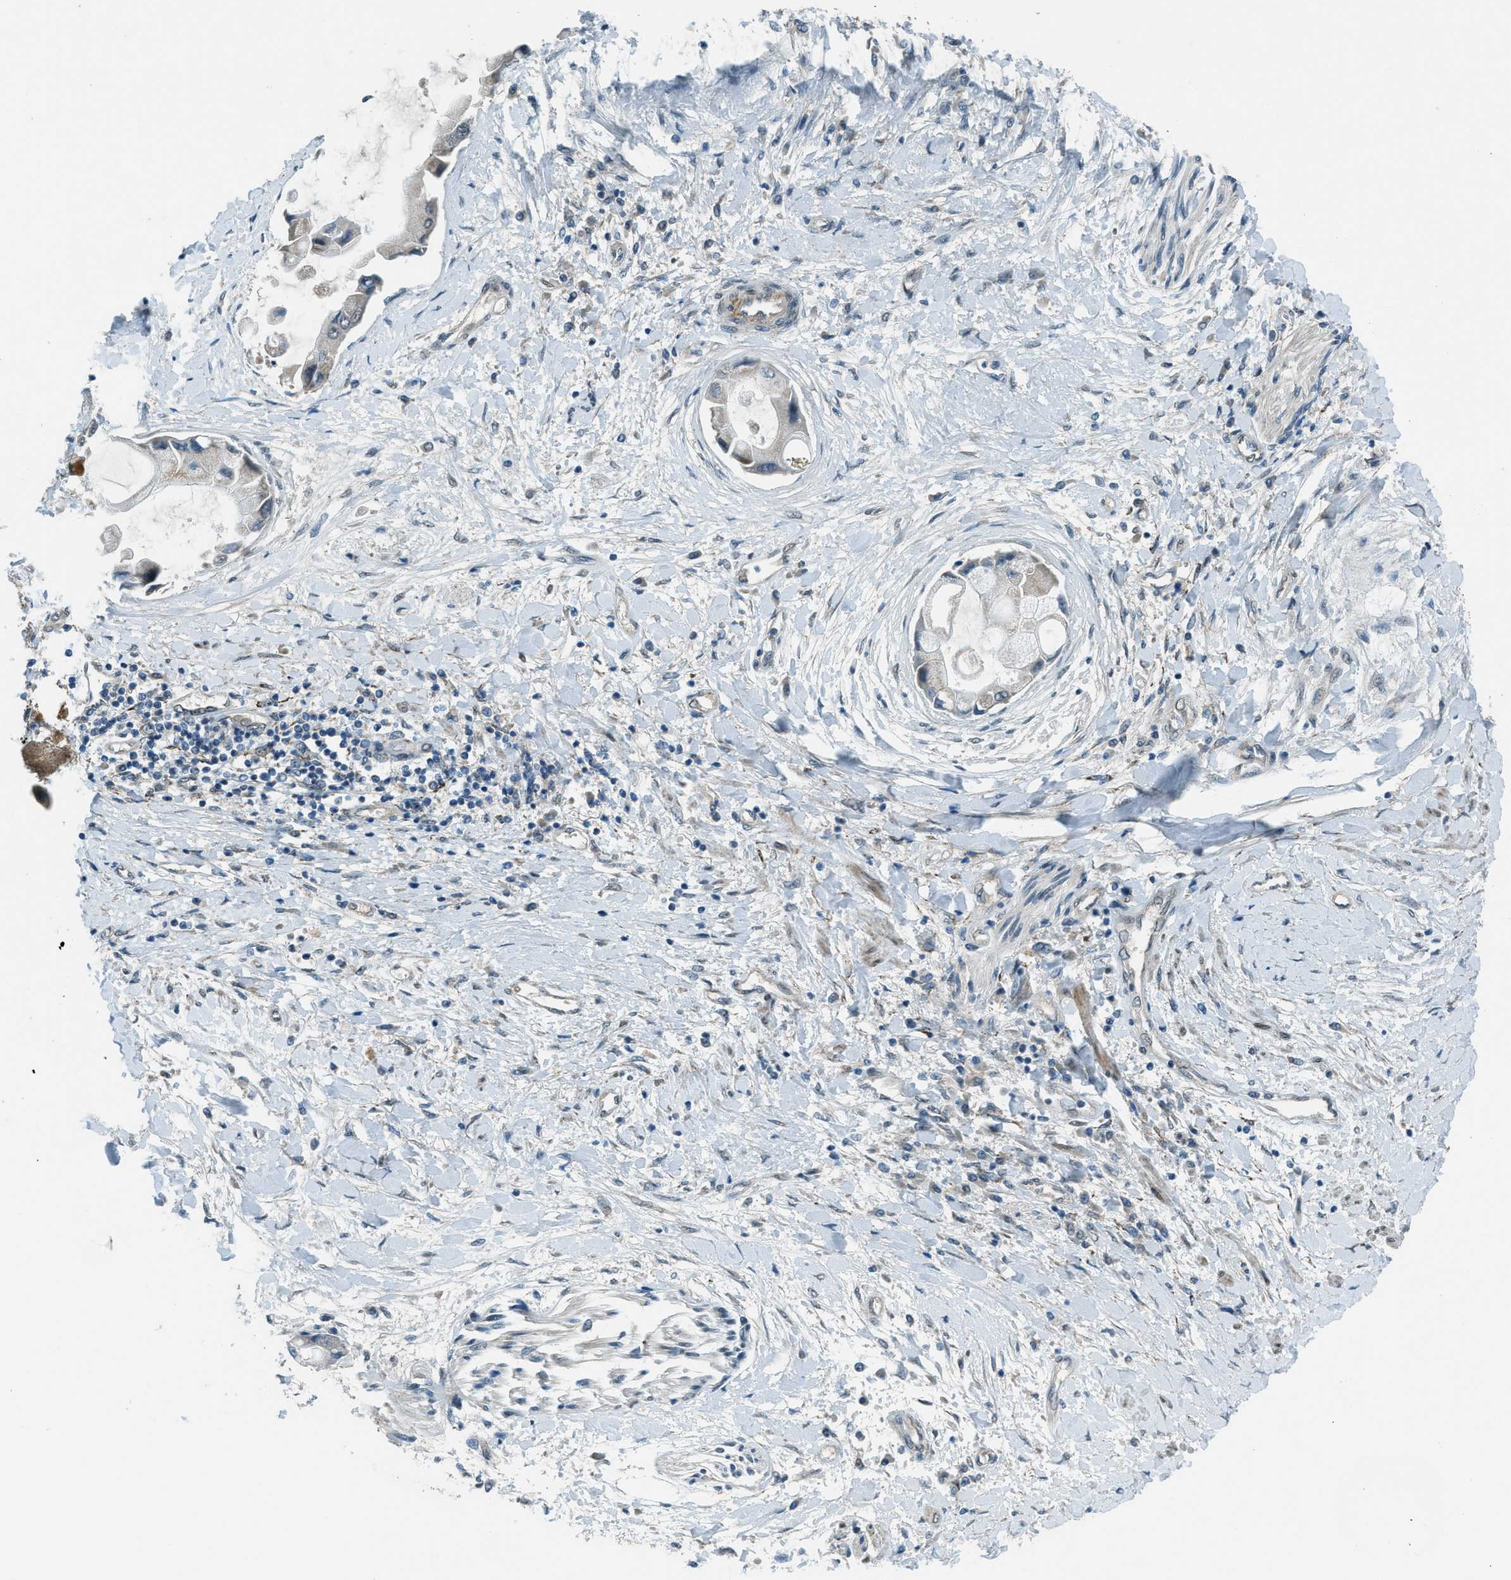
{"staining": {"intensity": "weak", "quantity": "<25%", "location": "nuclear"}, "tissue": "liver cancer", "cell_type": "Tumor cells", "image_type": "cancer", "snomed": [{"axis": "morphology", "description": "Cholangiocarcinoma"}, {"axis": "topography", "description": "Liver"}], "caption": "Immunohistochemistry (IHC) photomicrograph of neoplastic tissue: liver cancer stained with DAB (3,3'-diaminobenzidine) shows no significant protein staining in tumor cells.", "gene": "NPEPL1", "patient": {"sex": "male", "age": 50}}